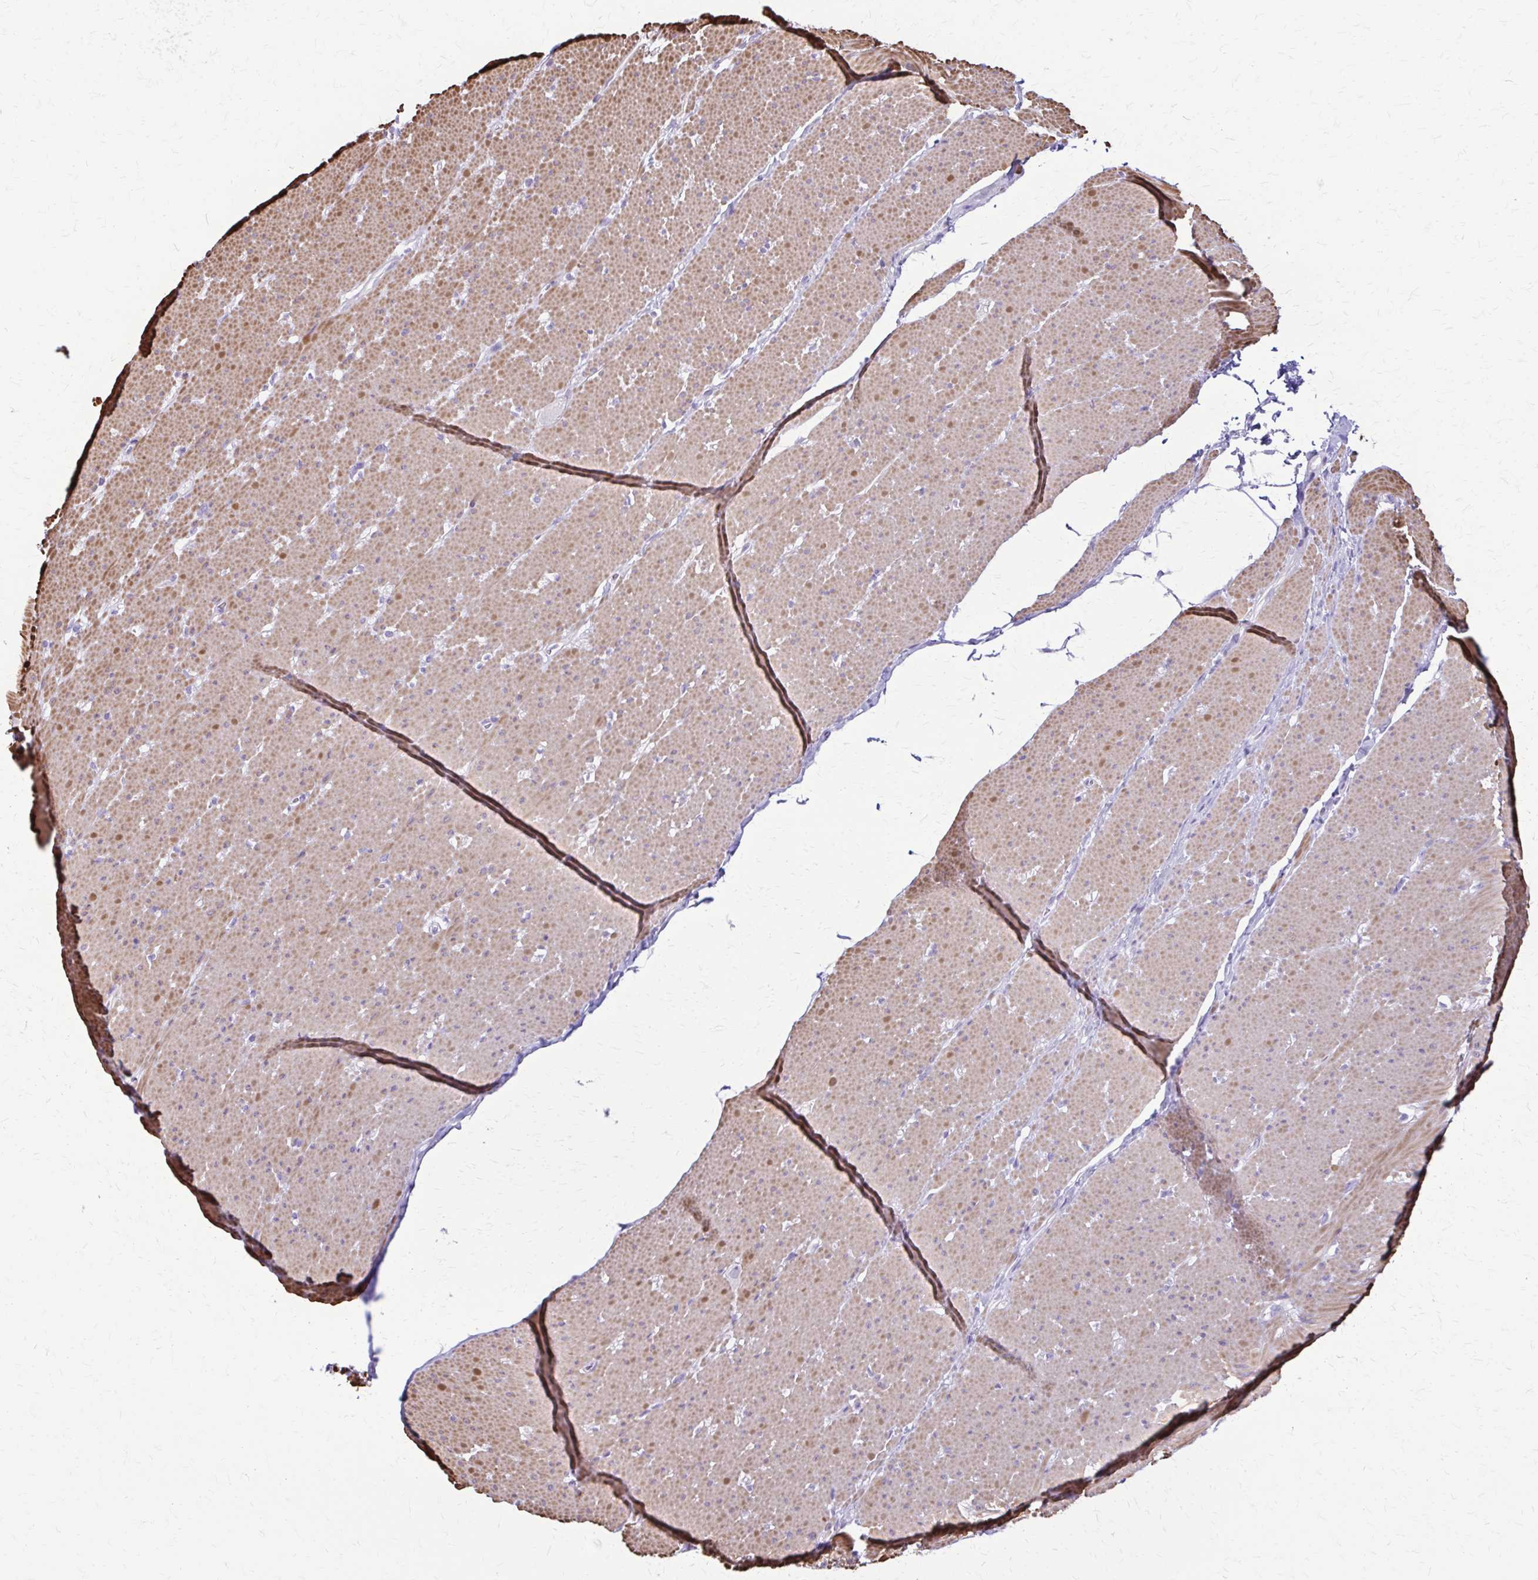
{"staining": {"intensity": "moderate", "quantity": ">75%", "location": "cytoplasmic/membranous"}, "tissue": "smooth muscle", "cell_type": "Smooth muscle cells", "image_type": "normal", "snomed": [{"axis": "morphology", "description": "Normal tissue, NOS"}, {"axis": "topography", "description": "Smooth muscle"}, {"axis": "topography", "description": "Rectum"}], "caption": "High-magnification brightfield microscopy of benign smooth muscle stained with DAB (3,3'-diaminobenzidine) (brown) and counterstained with hematoxylin (blue). smooth muscle cells exhibit moderate cytoplasmic/membranous staining is identified in approximately>75% of cells. The staining is performed using DAB (3,3'-diaminobenzidine) brown chromogen to label protein expression. The nuclei are counter-stained blue using hematoxylin.", "gene": "DSP", "patient": {"sex": "male", "age": 53}}